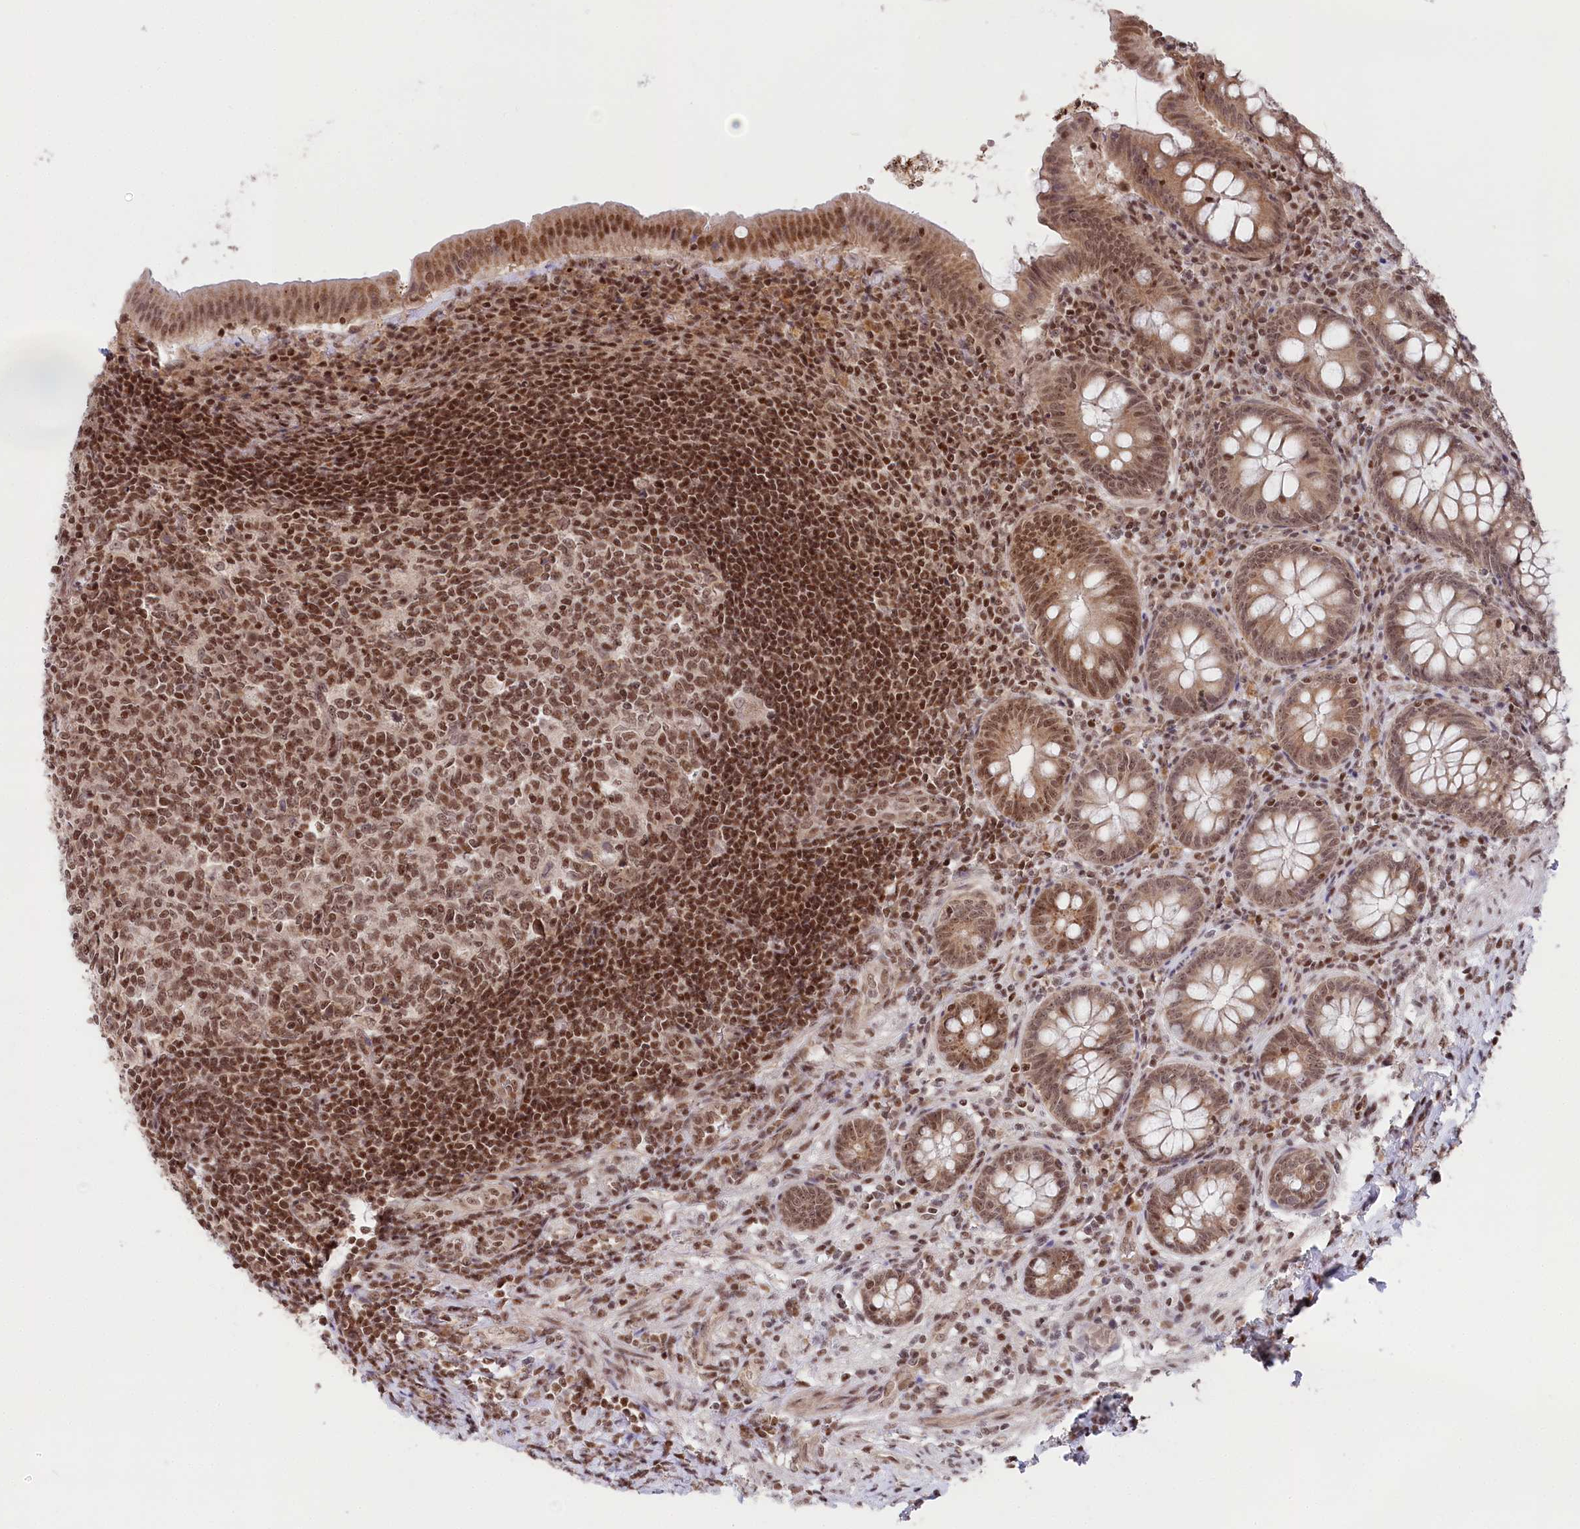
{"staining": {"intensity": "moderate", "quantity": ">75%", "location": "nuclear"}, "tissue": "appendix", "cell_type": "Glandular cells", "image_type": "normal", "snomed": [{"axis": "morphology", "description": "Normal tissue, NOS"}, {"axis": "topography", "description": "Appendix"}], "caption": "Protein analysis of benign appendix demonstrates moderate nuclear staining in about >75% of glandular cells.", "gene": "CGGBP1", "patient": {"sex": "female", "age": 54}}